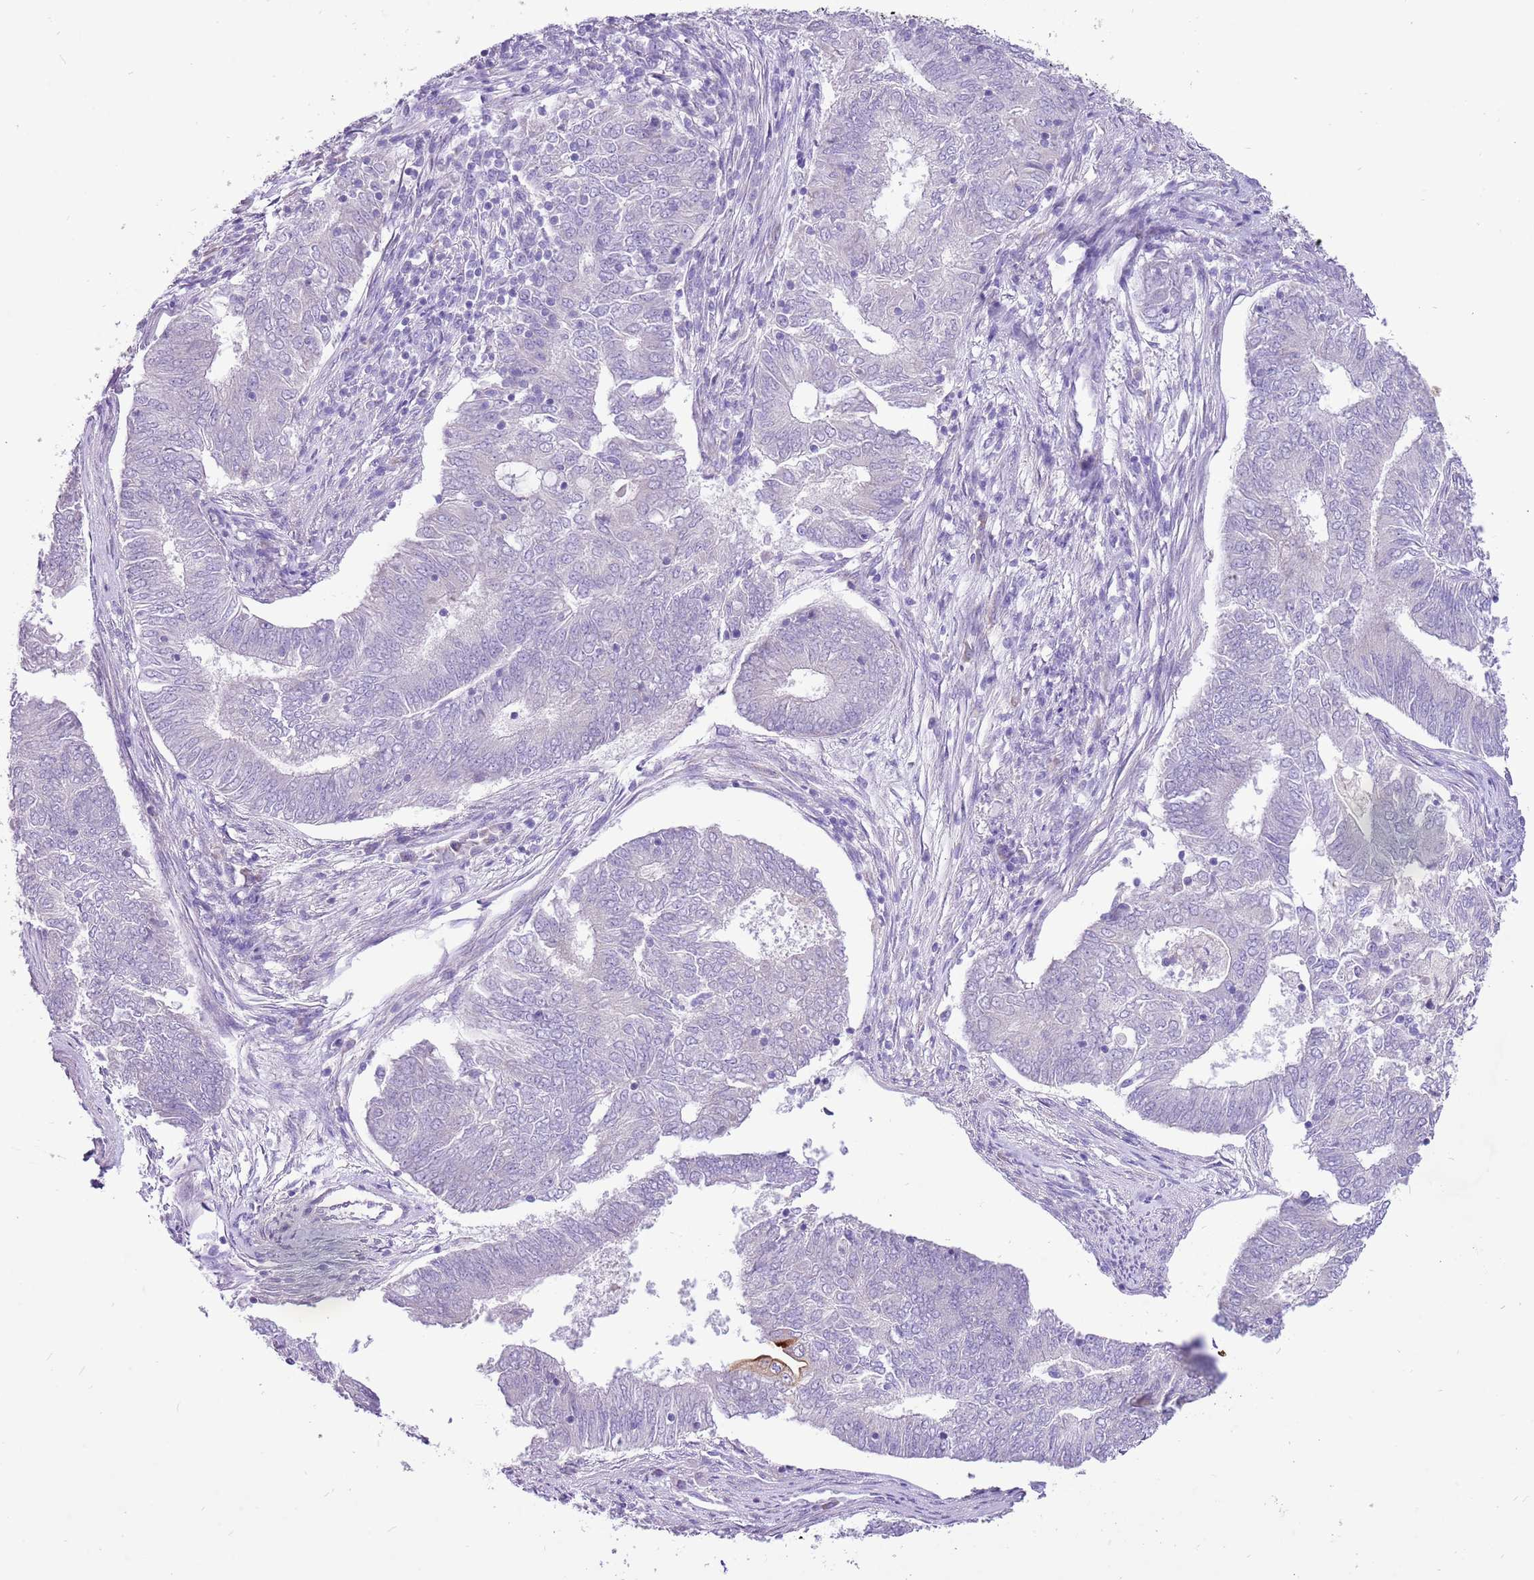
{"staining": {"intensity": "negative", "quantity": "none", "location": "none"}, "tissue": "endometrial cancer", "cell_type": "Tumor cells", "image_type": "cancer", "snomed": [{"axis": "morphology", "description": "Adenocarcinoma, NOS"}, {"axis": "topography", "description": "Endometrium"}], "caption": "IHC histopathology image of endometrial cancer stained for a protein (brown), which reveals no staining in tumor cells.", "gene": "R3HDM4", "patient": {"sex": "female", "age": 62}}